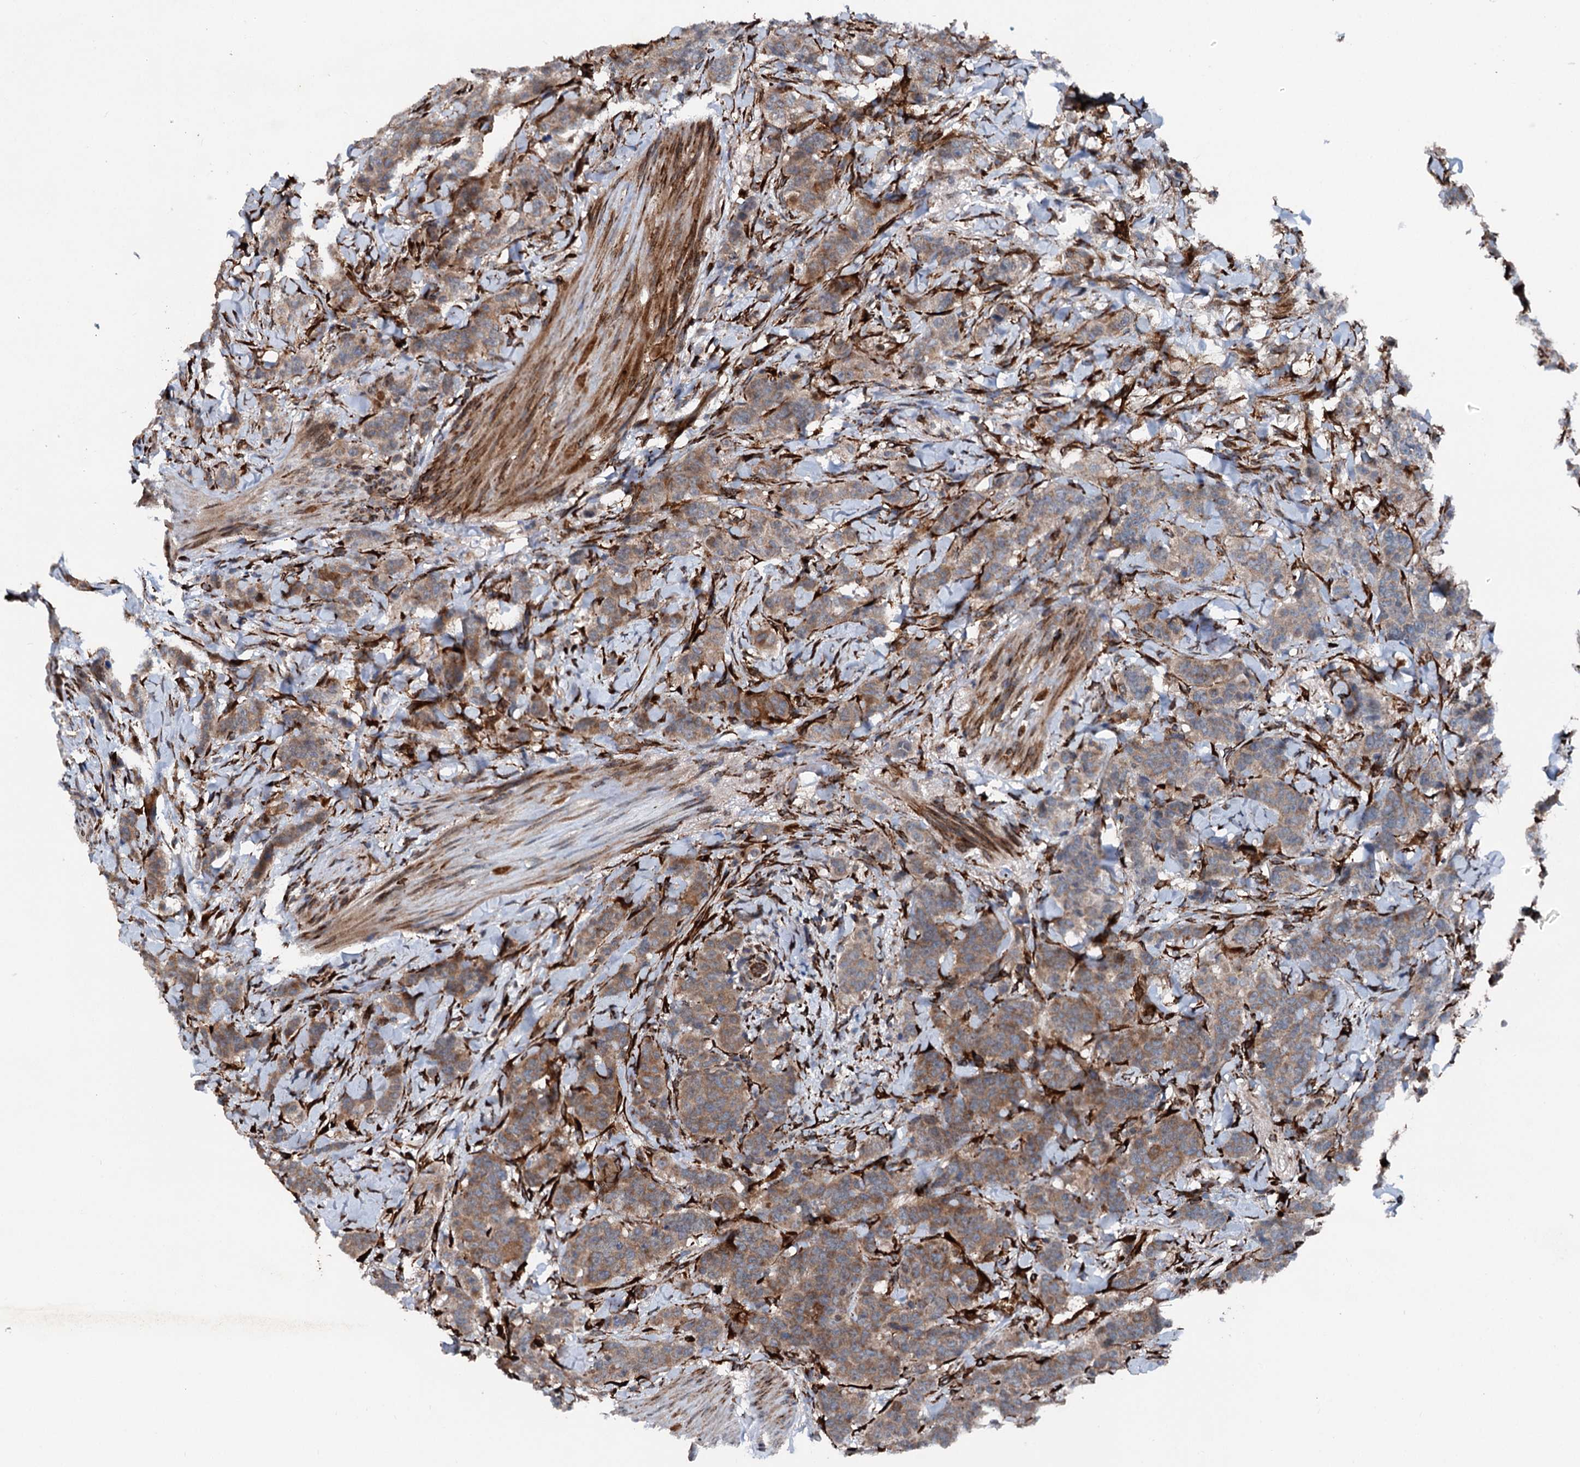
{"staining": {"intensity": "weak", "quantity": ">75%", "location": "cytoplasmic/membranous"}, "tissue": "breast cancer", "cell_type": "Tumor cells", "image_type": "cancer", "snomed": [{"axis": "morphology", "description": "Duct carcinoma"}, {"axis": "topography", "description": "Breast"}], "caption": "Immunohistochemical staining of human breast cancer shows weak cytoplasmic/membranous protein positivity in about >75% of tumor cells.", "gene": "DDIAS", "patient": {"sex": "female", "age": 40}}